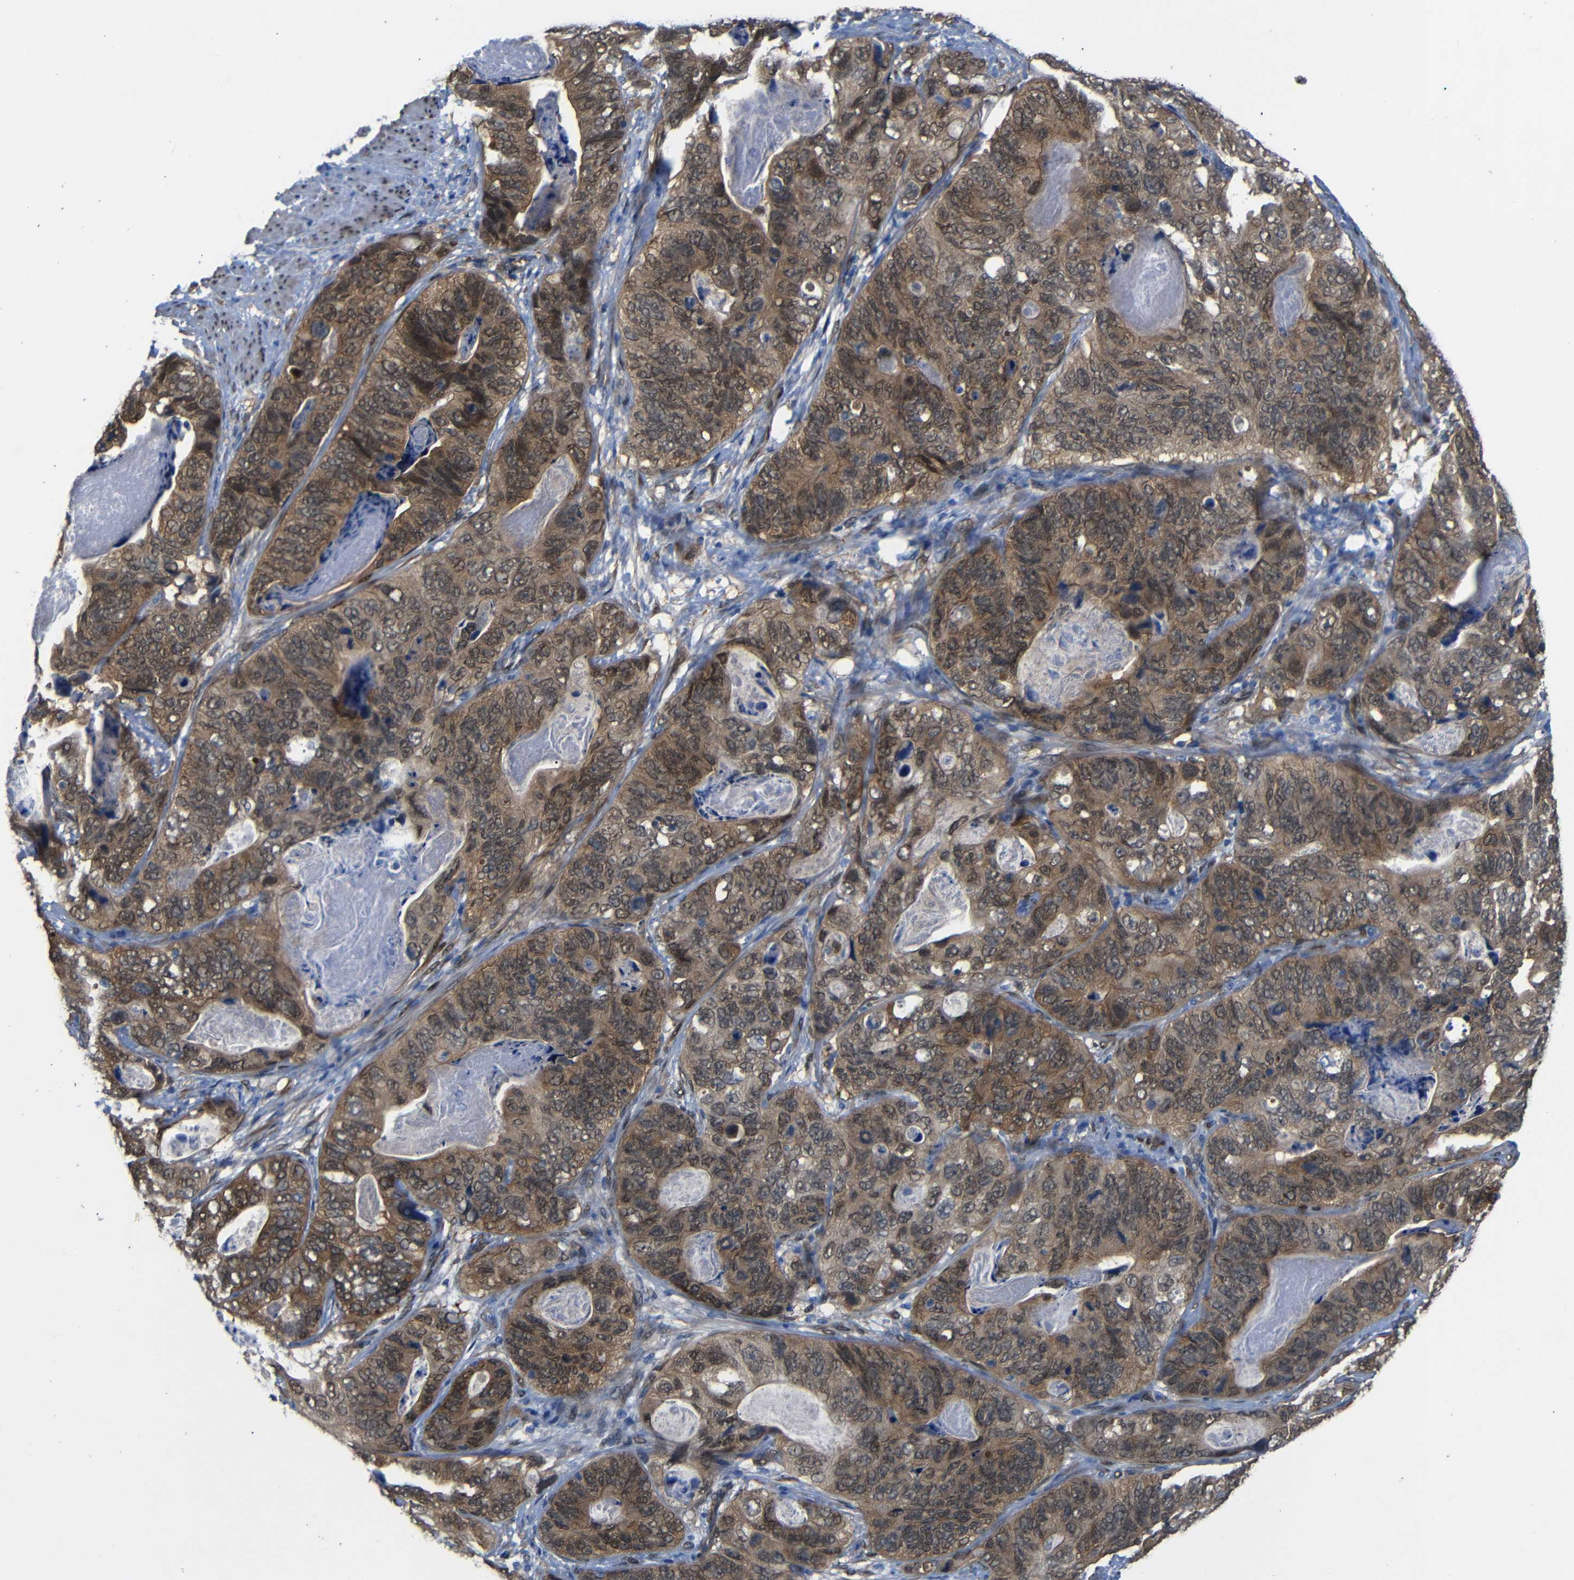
{"staining": {"intensity": "moderate", "quantity": ">75%", "location": "cytoplasmic/membranous,nuclear"}, "tissue": "stomach cancer", "cell_type": "Tumor cells", "image_type": "cancer", "snomed": [{"axis": "morphology", "description": "Adenocarcinoma, NOS"}, {"axis": "topography", "description": "Stomach"}], "caption": "An immunohistochemistry (IHC) histopathology image of tumor tissue is shown. Protein staining in brown highlights moderate cytoplasmic/membranous and nuclear positivity in adenocarcinoma (stomach) within tumor cells.", "gene": "YAP1", "patient": {"sex": "female", "age": 89}}